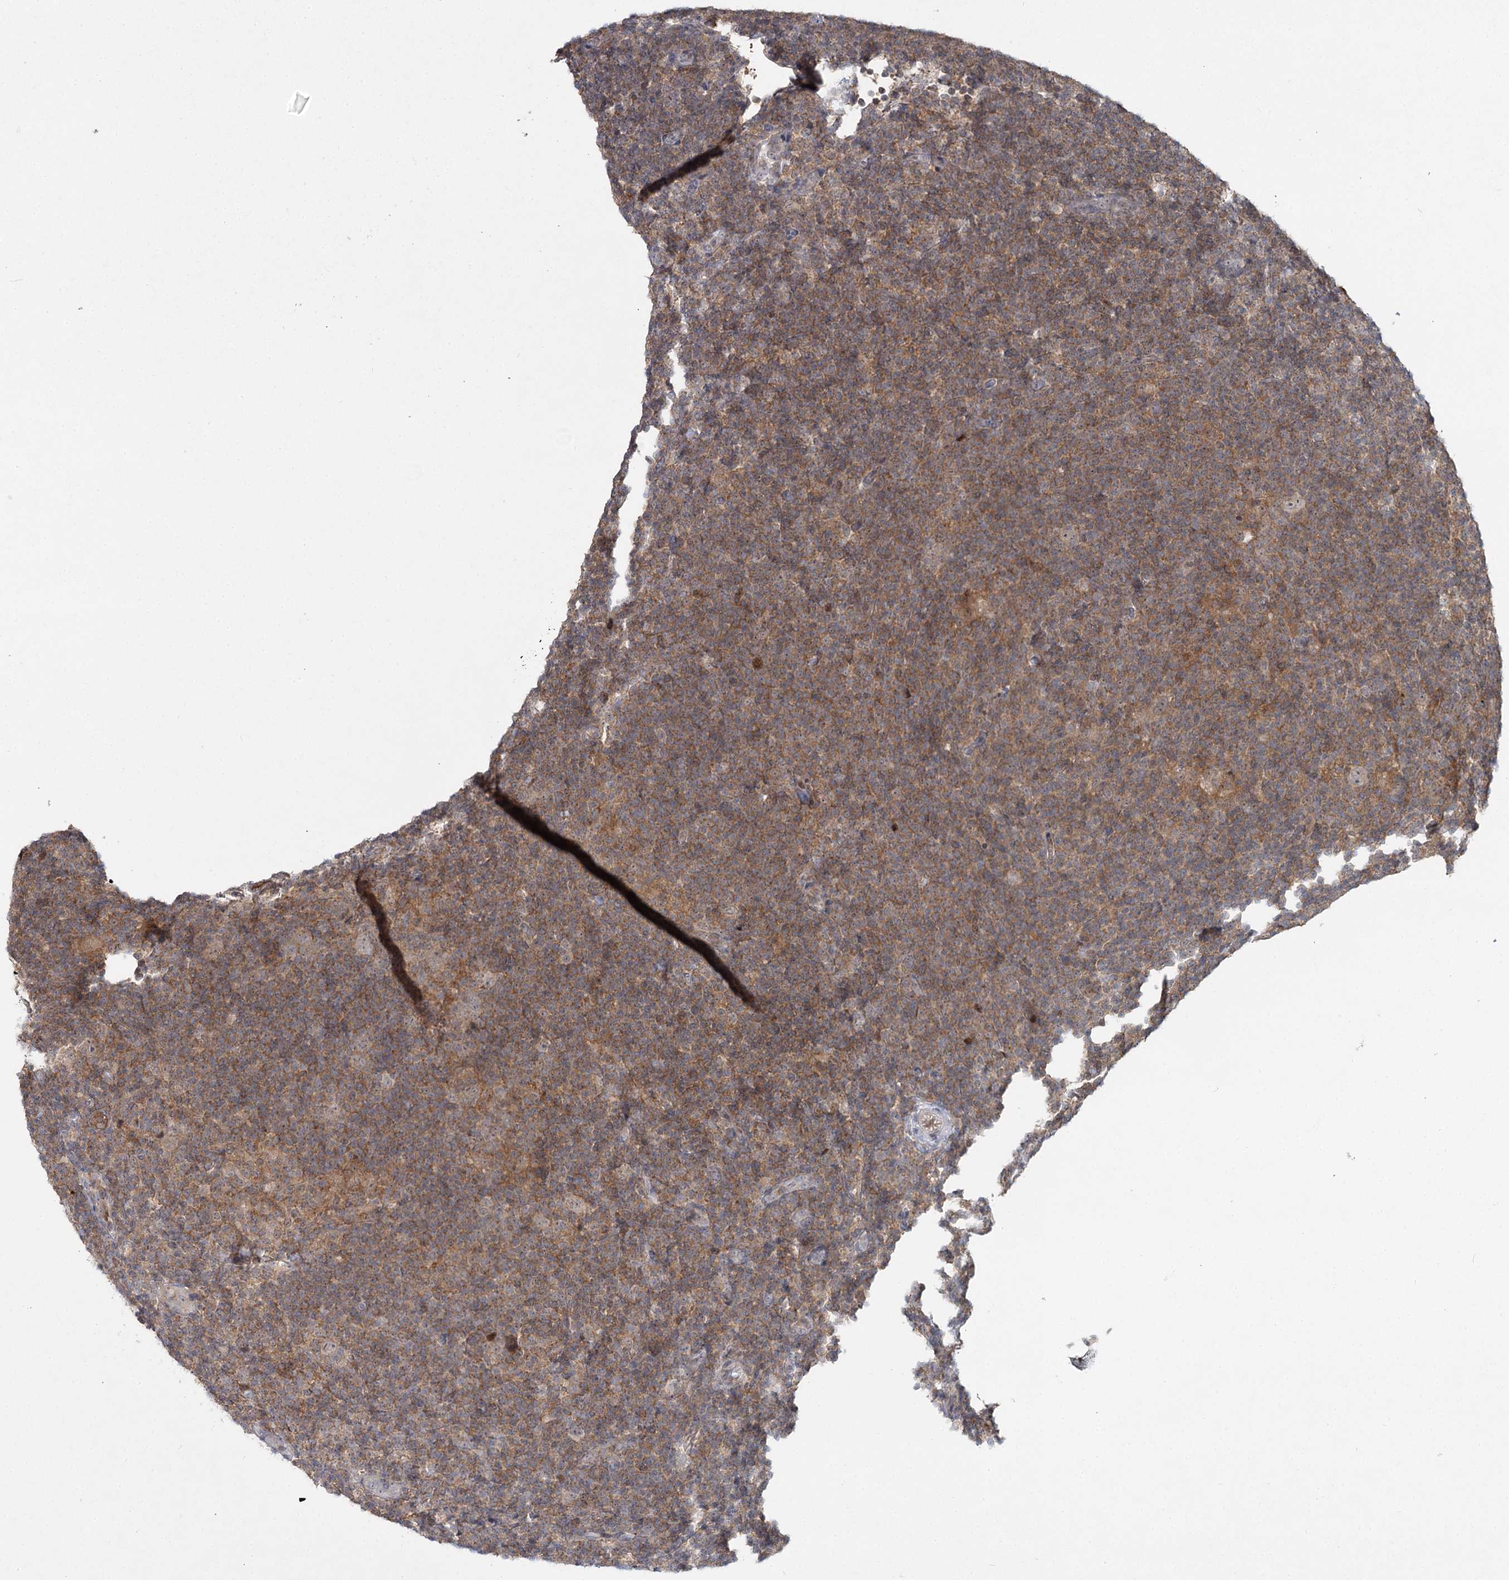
{"staining": {"intensity": "weak", "quantity": ">75%", "location": "cytoplasmic/membranous"}, "tissue": "lymphoma", "cell_type": "Tumor cells", "image_type": "cancer", "snomed": [{"axis": "morphology", "description": "Hodgkin's disease, NOS"}, {"axis": "topography", "description": "Lymph node"}], "caption": "Brown immunohistochemical staining in human Hodgkin's disease displays weak cytoplasmic/membranous expression in approximately >75% of tumor cells.", "gene": "WDR44", "patient": {"sex": "female", "age": 57}}